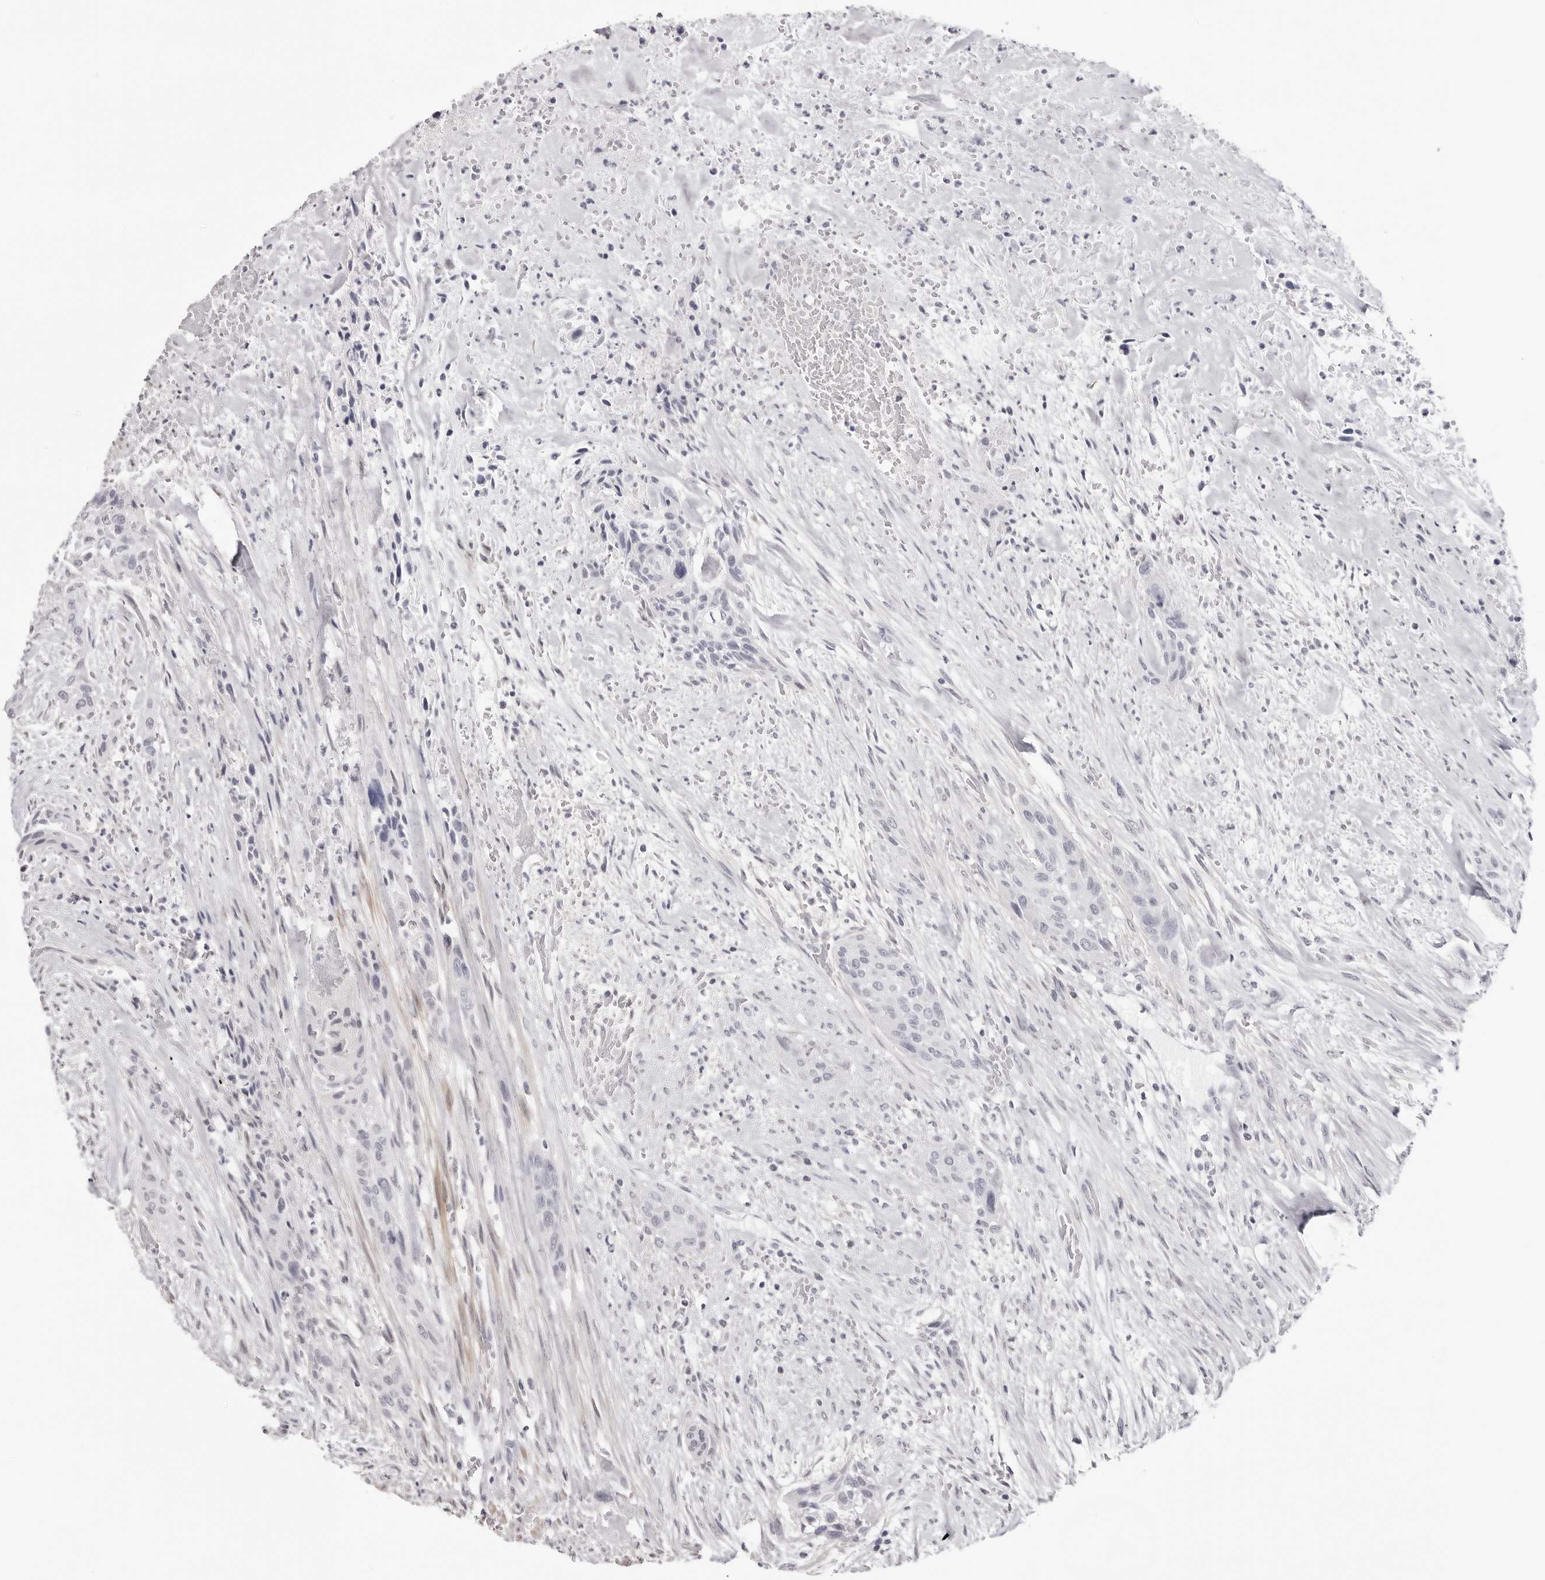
{"staining": {"intensity": "negative", "quantity": "none", "location": "none"}, "tissue": "urothelial cancer", "cell_type": "Tumor cells", "image_type": "cancer", "snomed": [{"axis": "morphology", "description": "Urothelial carcinoma, High grade"}, {"axis": "topography", "description": "Urinary bladder"}], "caption": "Immunohistochemical staining of human urothelial carcinoma (high-grade) reveals no significant staining in tumor cells. (DAB IHC visualized using brightfield microscopy, high magnification).", "gene": "INSL3", "patient": {"sex": "male", "age": 35}}